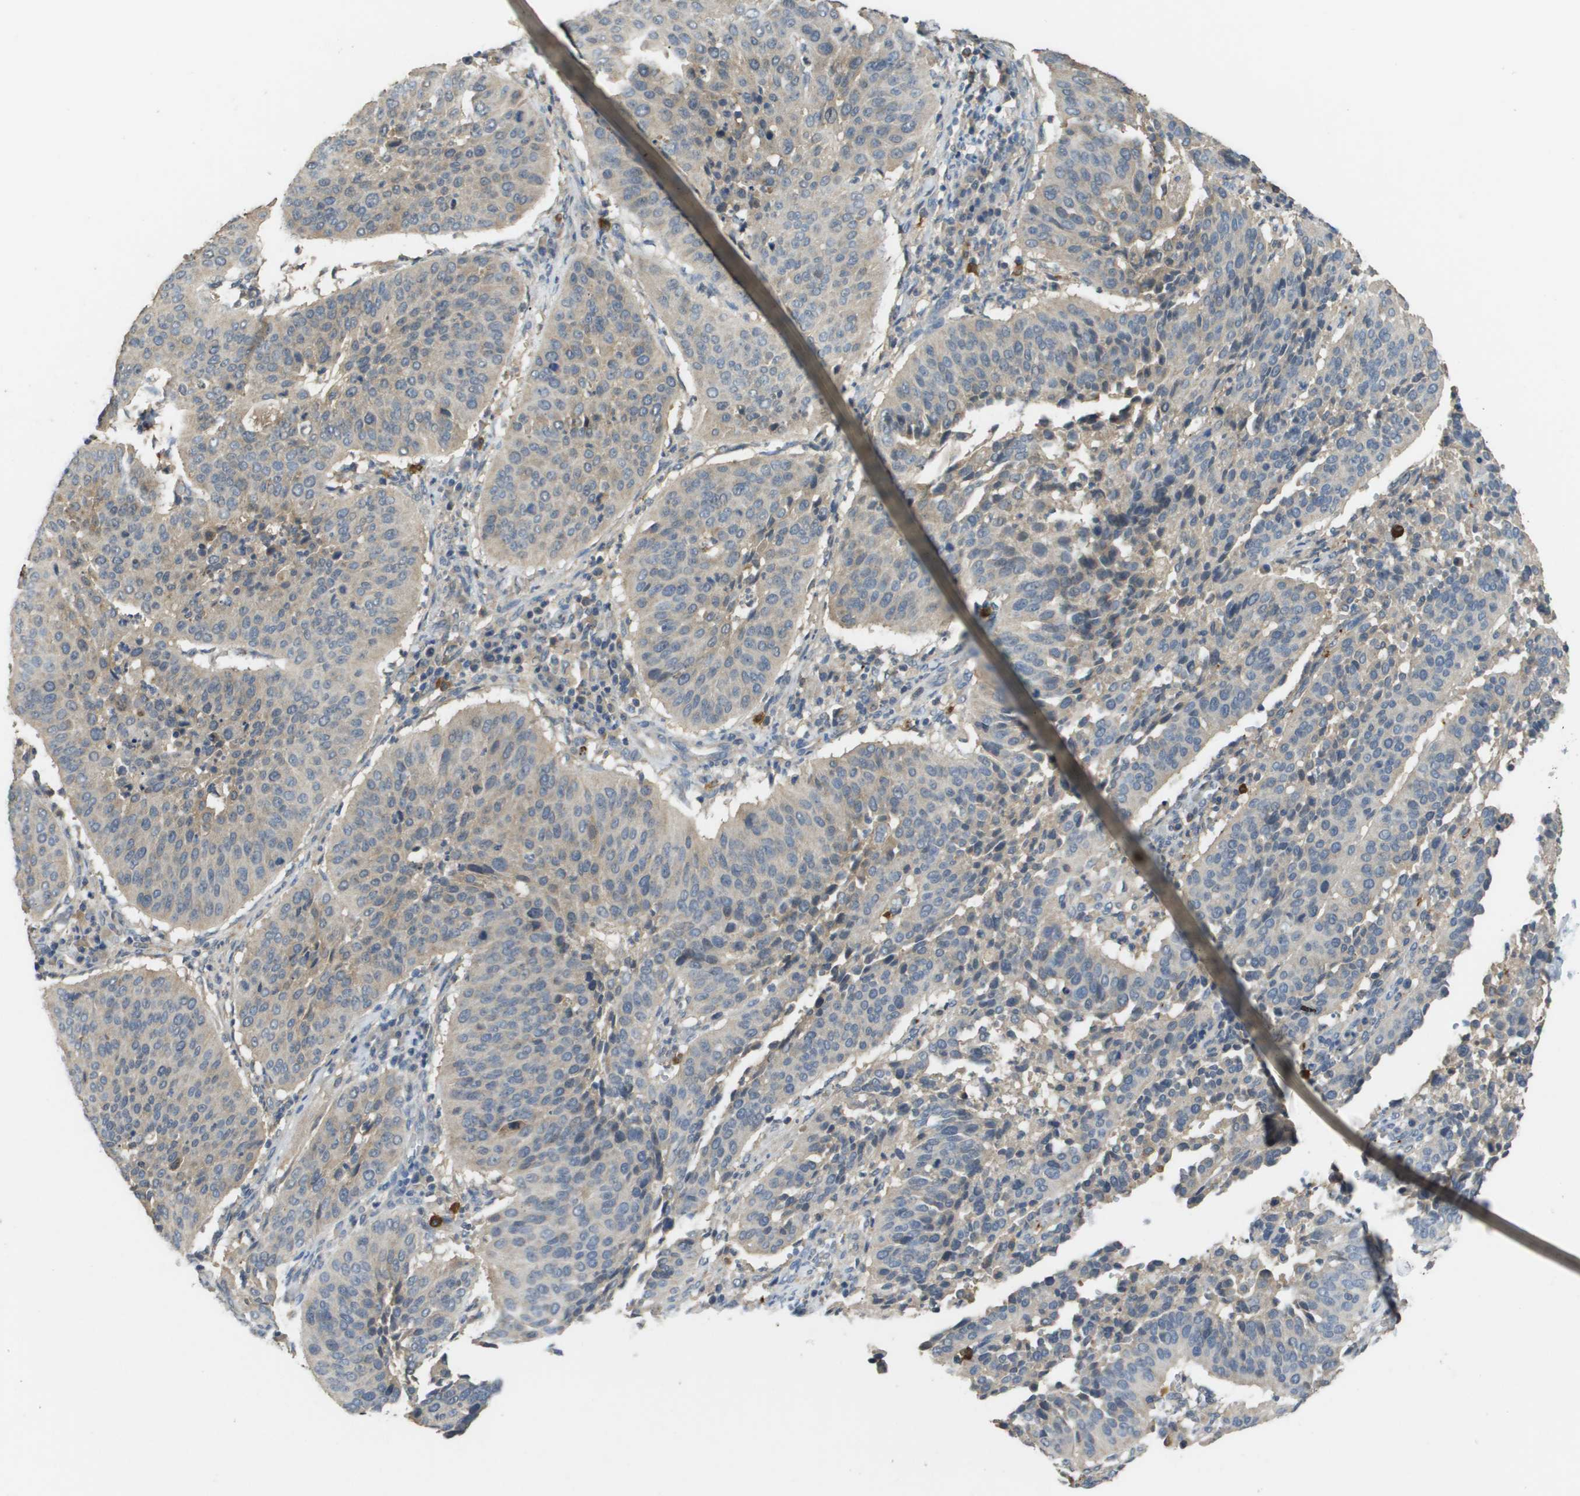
{"staining": {"intensity": "negative", "quantity": "none", "location": "none"}, "tissue": "cervical cancer", "cell_type": "Tumor cells", "image_type": "cancer", "snomed": [{"axis": "morphology", "description": "Normal tissue, NOS"}, {"axis": "morphology", "description": "Squamous cell carcinoma, NOS"}, {"axis": "topography", "description": "Cervix"}], "caption": "Squamous cell carcinoma (cervical) was stained to show a protein in brown. There is no significant staining in tumor cells.", "gene": "RAB27B", "patient": {"sex": "female", "age": 39}}